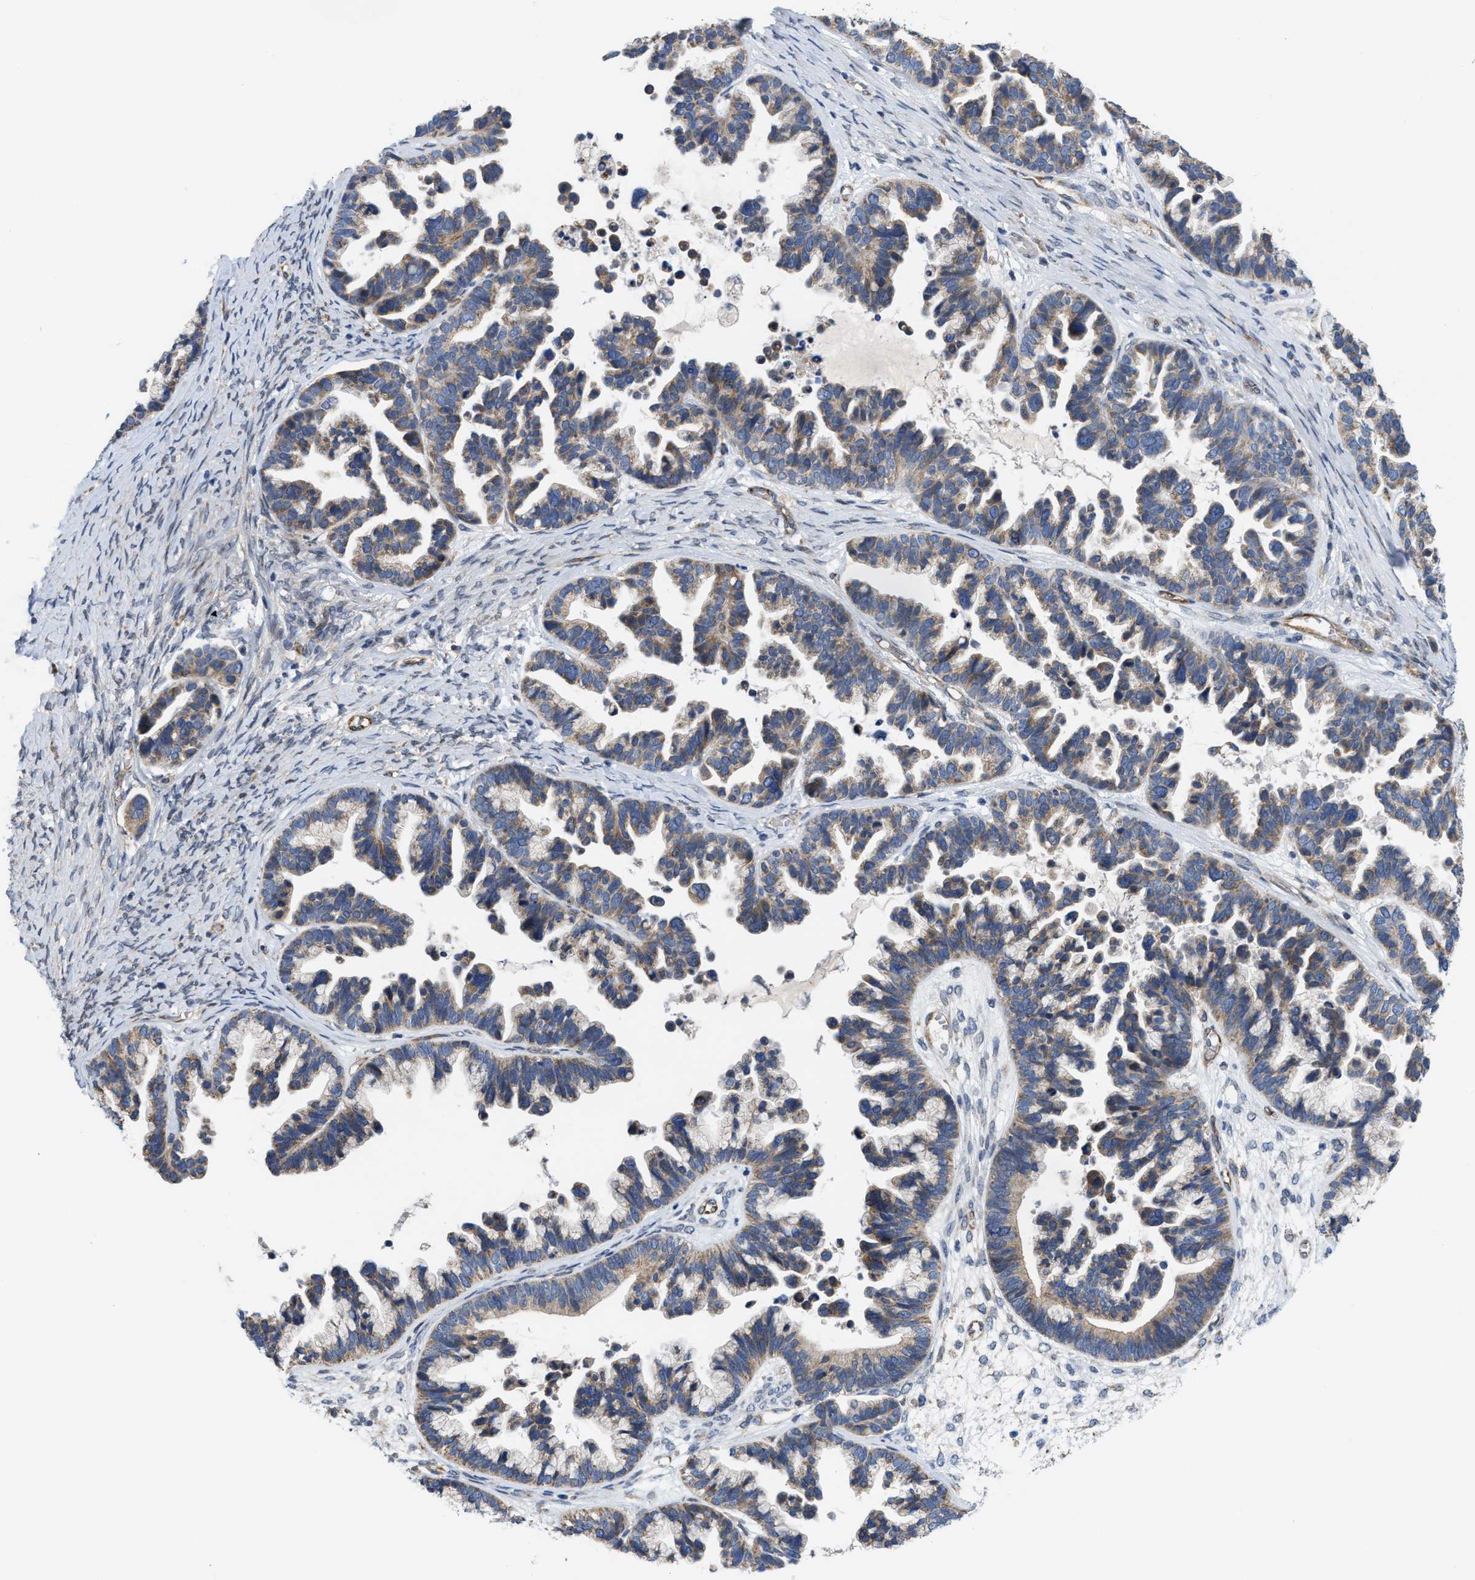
{"staining": {"intensity": "weak", "quantity": ">75%", "location": "cytoplasmic/membranous"}, "tissue": "ovarian cancer", "cell_type": "Tumor cells", "image_type": "cancer", "snomed": [{"axis": "morphology", "description": "Cystadenocarcinoma, serous, NOS"}, {"axis": "topography", "description": "Ovary"}], "caption": "Immunohistochemistry staining of serous cystadenocarcinoma (ovarian), which demonstrates low levels of weak cytoplasmic/membranous staining in about >75% of tumor cells indicating weak cytoplasmic/membranous protein staining. The staining was performed using DAB (3,3'-diaminobenzidine) (brown) for protein detection and nuclei were counterstained in hematoxylin (blue).", "gene": "EOGT", "patient": {"sex": "female", "age": 56}}